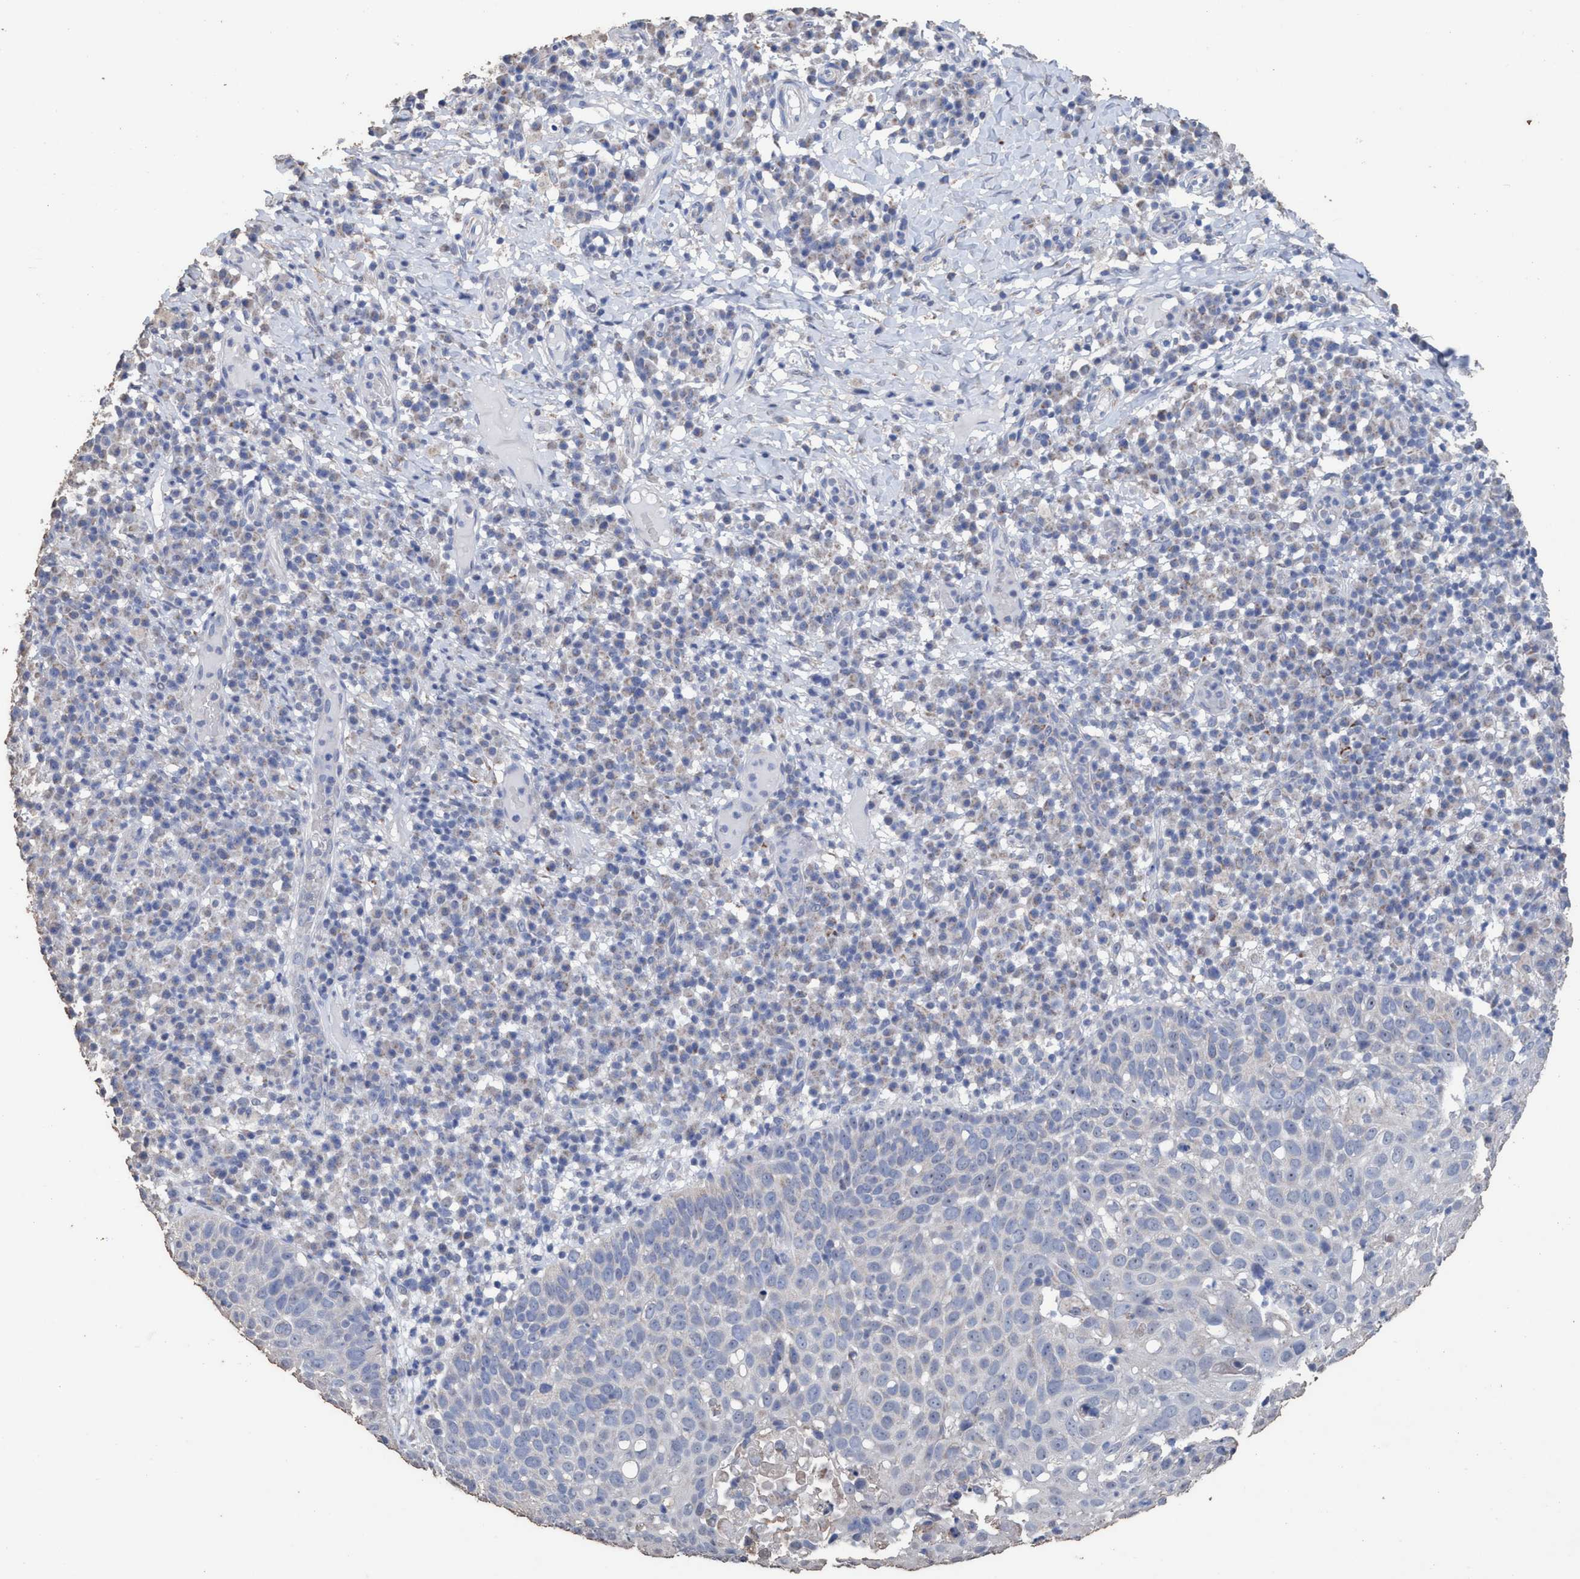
{"staining": {"intensity": "negative", "quantity": "none", "location": "none"}, "tissue": "skin cancer", "cell_type": "Tumor cells", "image_type": "cancer", "snomed": [{"axis": "morphology", "description": "Squamous cell carcinoma in situ, NOS"}, {"axis": "morphology", "description": "Squamous cell carcinoma, NOS"}, {"axis": "topography", "description": "Skin"}], "caption": "IHC of human skin cancer (squamous cell carcinoma in situ) reveals no staining in tumor cells.", "gene": "RSAD1", "patient": {"sex": "male", "age": 93}}